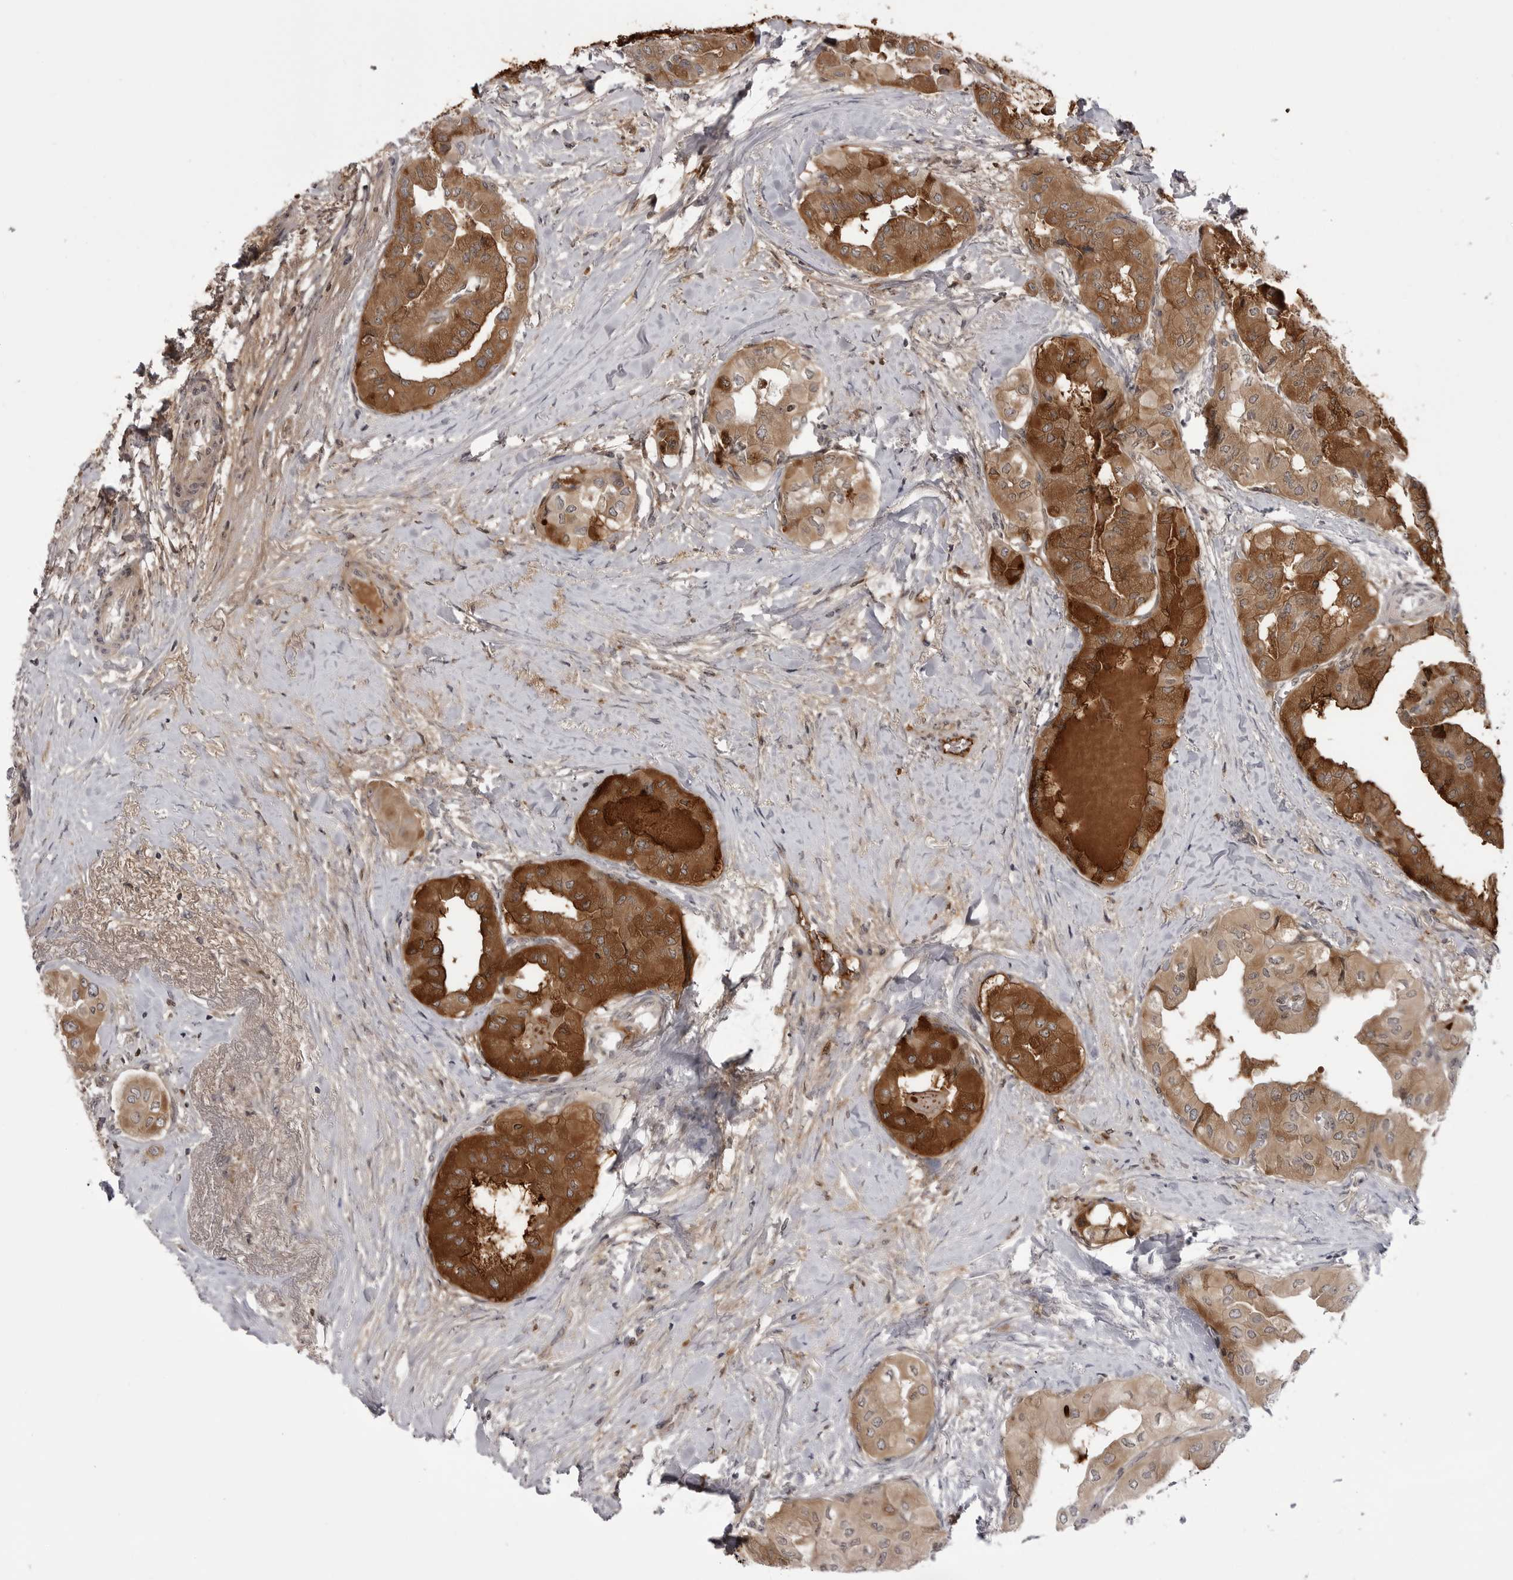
{"staining": {"intensity": "moderate", "quantity": ">75%", "location": "cytoplasmic/membranous"}, "tissue": "thyroid cancer", "cell_type": "Tumor cells", "image_type": "cancer", "snomed": [{"axis": "morphology", "description": "Papillary adenocarcinoma, NOS"}, {"axis": "topography", "description": "Thyroid gland"}], "caption": "An image of human thyroid cancer stained for a protein demonstrates moderate cytoplasmic/membranous brown staining in tumor cells. The staining was performed using DAB to visualize the protein expression in brown, while the nuclei were stained in blue with hematoxylin (Magnification: 20x).", "gene": "CCDC18", "patient": {"sex": "female", "age": 59}}